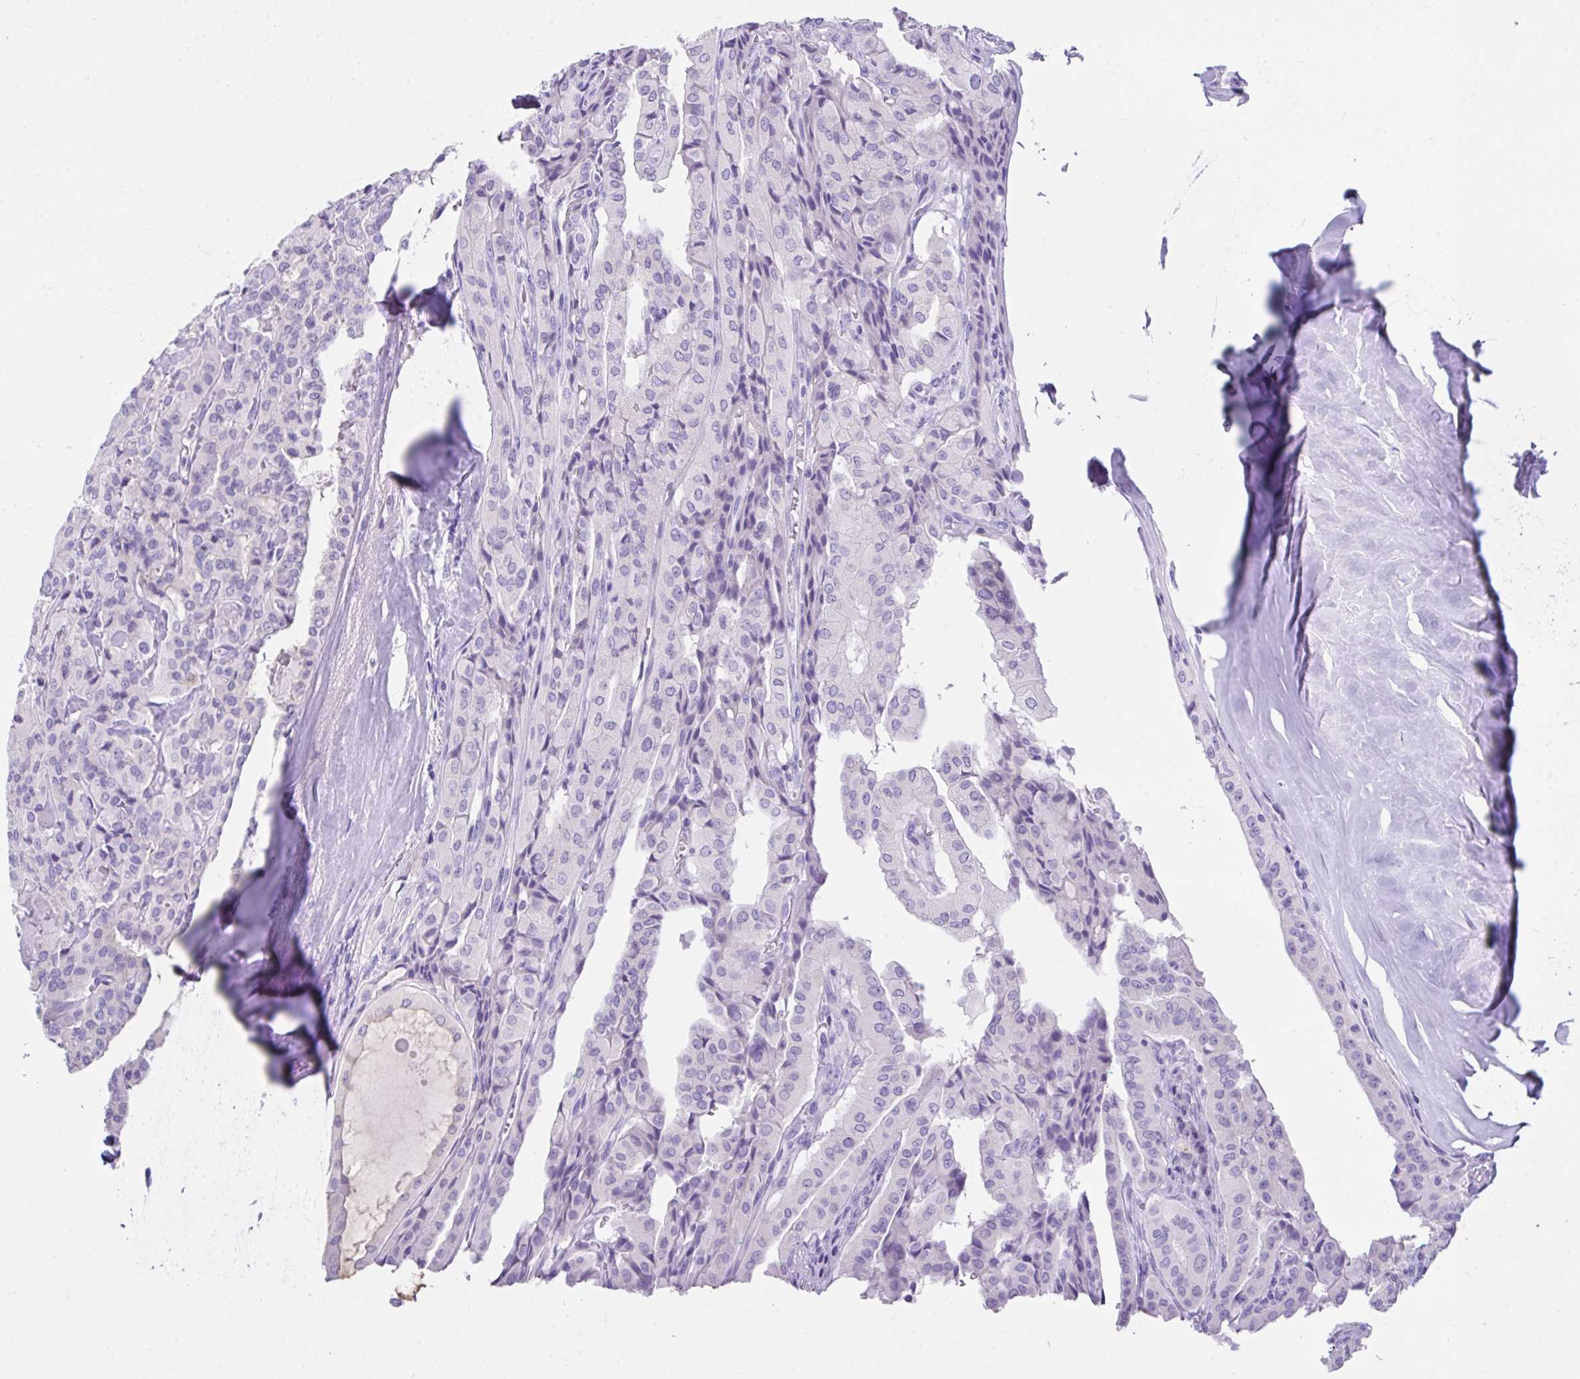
{"staining": {"intensity": "negative", "quantity": "none", "location": "none"}, "tissue": "thyroid cancer", "cell_type": "Tumor cells", "image_type": "cancer", "snomed": [{"axis": "morphology", "description": "Papillary adenocarcinoma, NOS"}, {"axis": "topography", "description": "Thyroid gland"}], "caption": "Protein analysis of thyroid cancer exhibits no significant staining in tumor cells.", "gene": "LGALS4", "patient": {"sex": "female", "age": 59}}